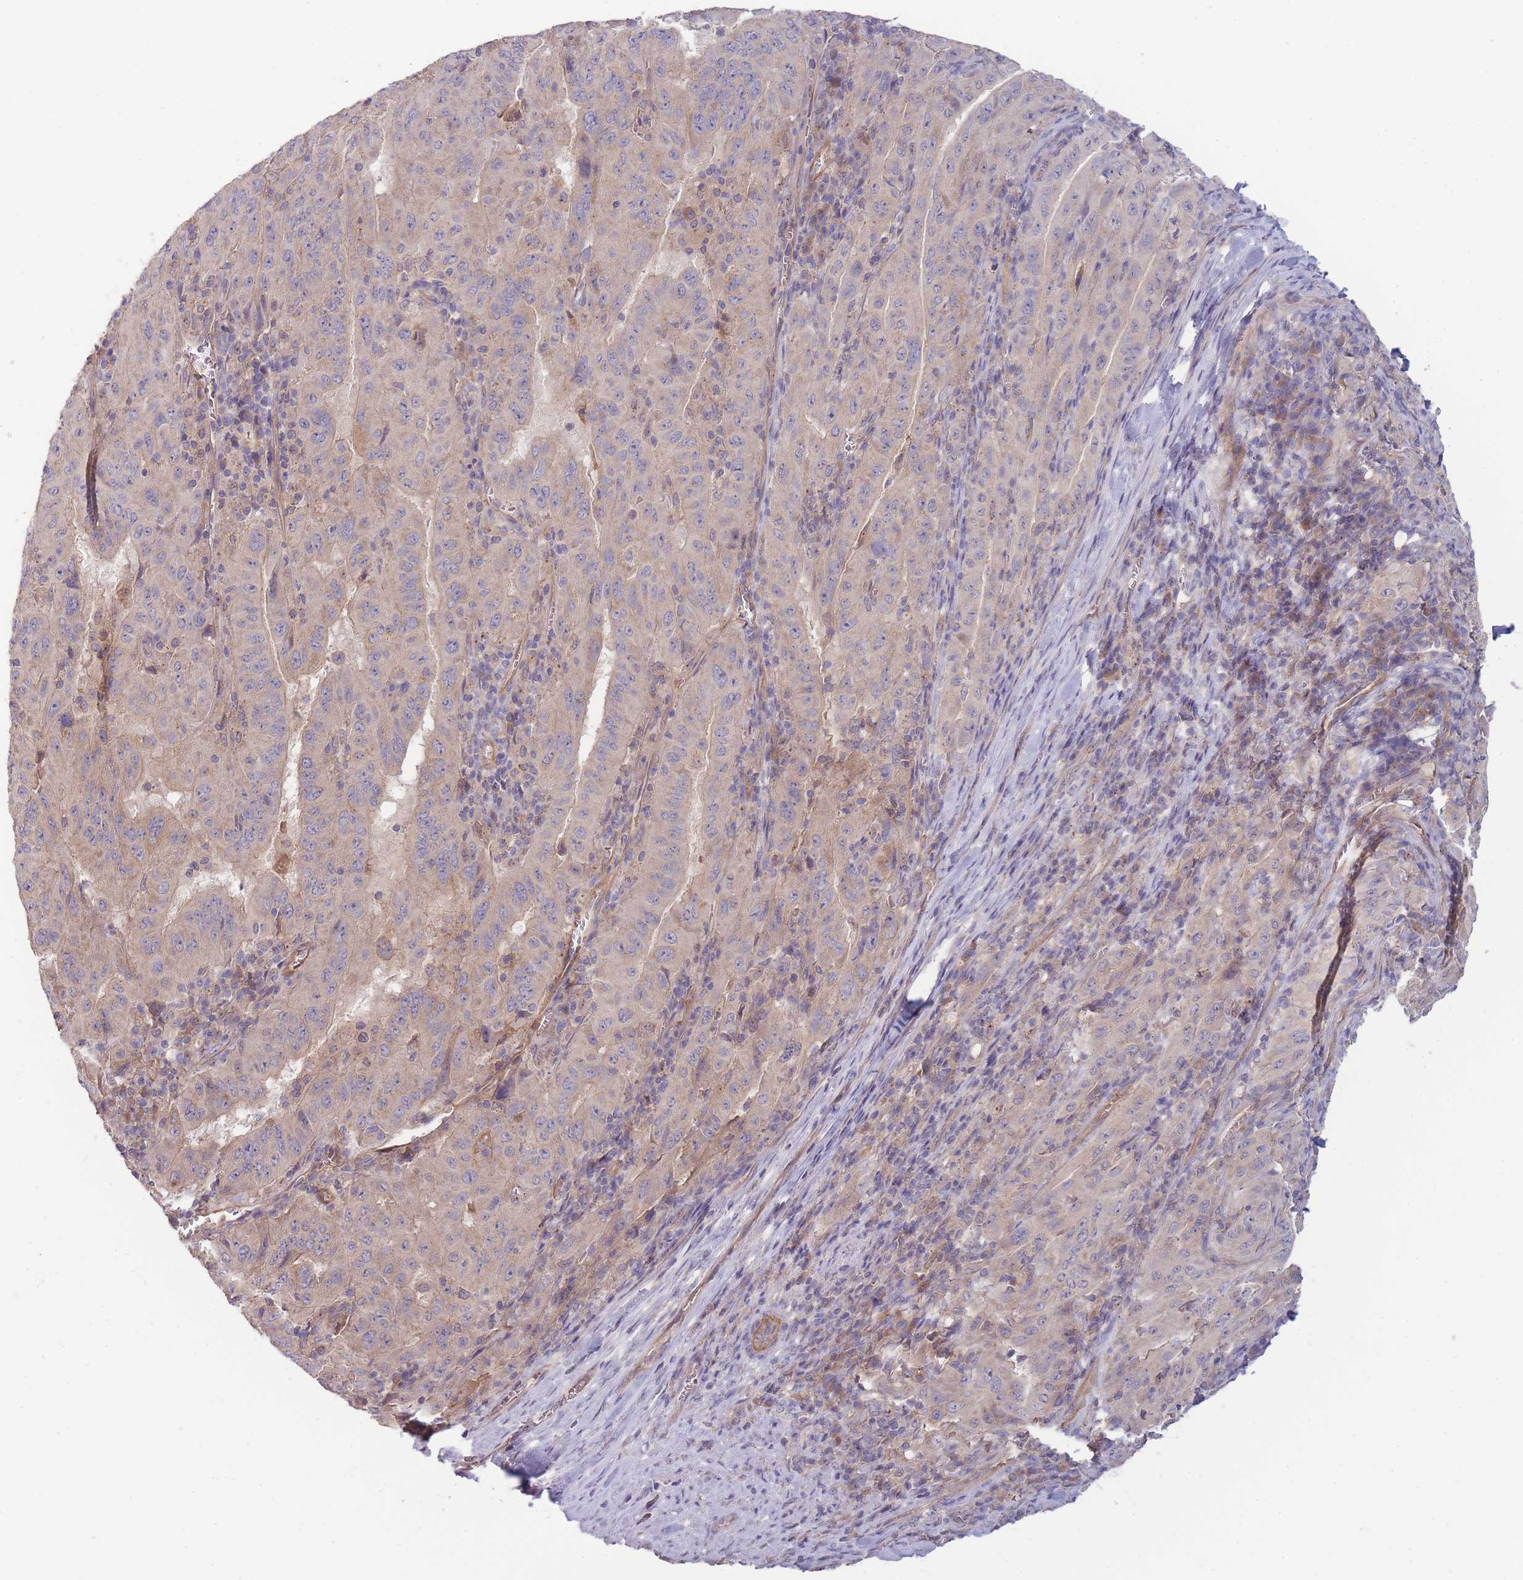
{"staining": {"intensity": "negative", "quantity": "none", "location": "none"}, "tissue": "pancreatic cancer", "cell_type": "Tumor cells", "image_type": "cancer", "snomed": [{"axis": "morphology", "description": "Adenocarcinoma, NOS"}, {"axis": "topography", "description": "Pancreas"}], "caption": "A high-resolution micrograph shows IHC staining of adenocarcinoma (pancreatic), which demonstrates no significant positivity in tumor cells.", "gene": "NDUFAF5", "patient": {"sex": "male", "age": 63}}